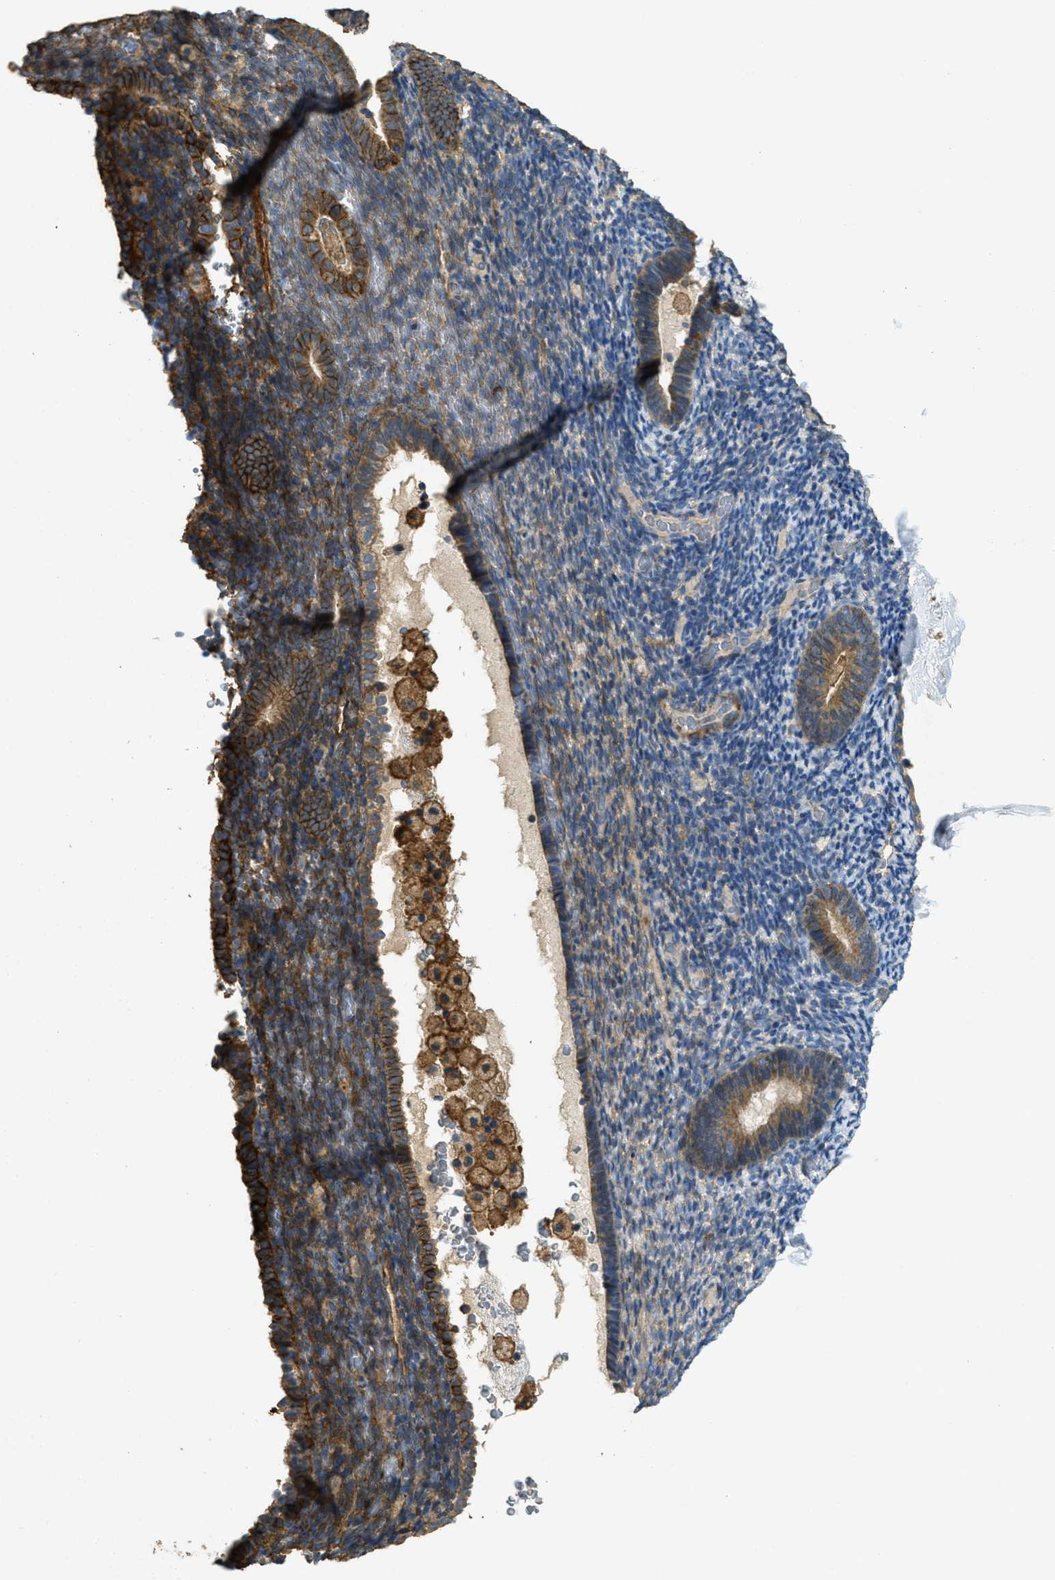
{"staining": {"intensity": "moderate", "quantity": "<25%", "location": "cytoplasmic/membranous"}, "tissue": "endometrium", "cell_type": "Cells in endometrial stroma", "image_type": "normal", "snomed": [{"axis": "morphology", "description": "Normal tissue, NOS"}, {"axis": "topography", "description": "Endometrium"}], "caption": "IHC histopathology image of normal human endometrium stained for a protein (brown), which displays low levels of moderate cytoplasmic/membranous expression in about <25% of cells in endometrial stroma.", "gene": "CD276", "patient": {"sex": "female", "age": 51}}